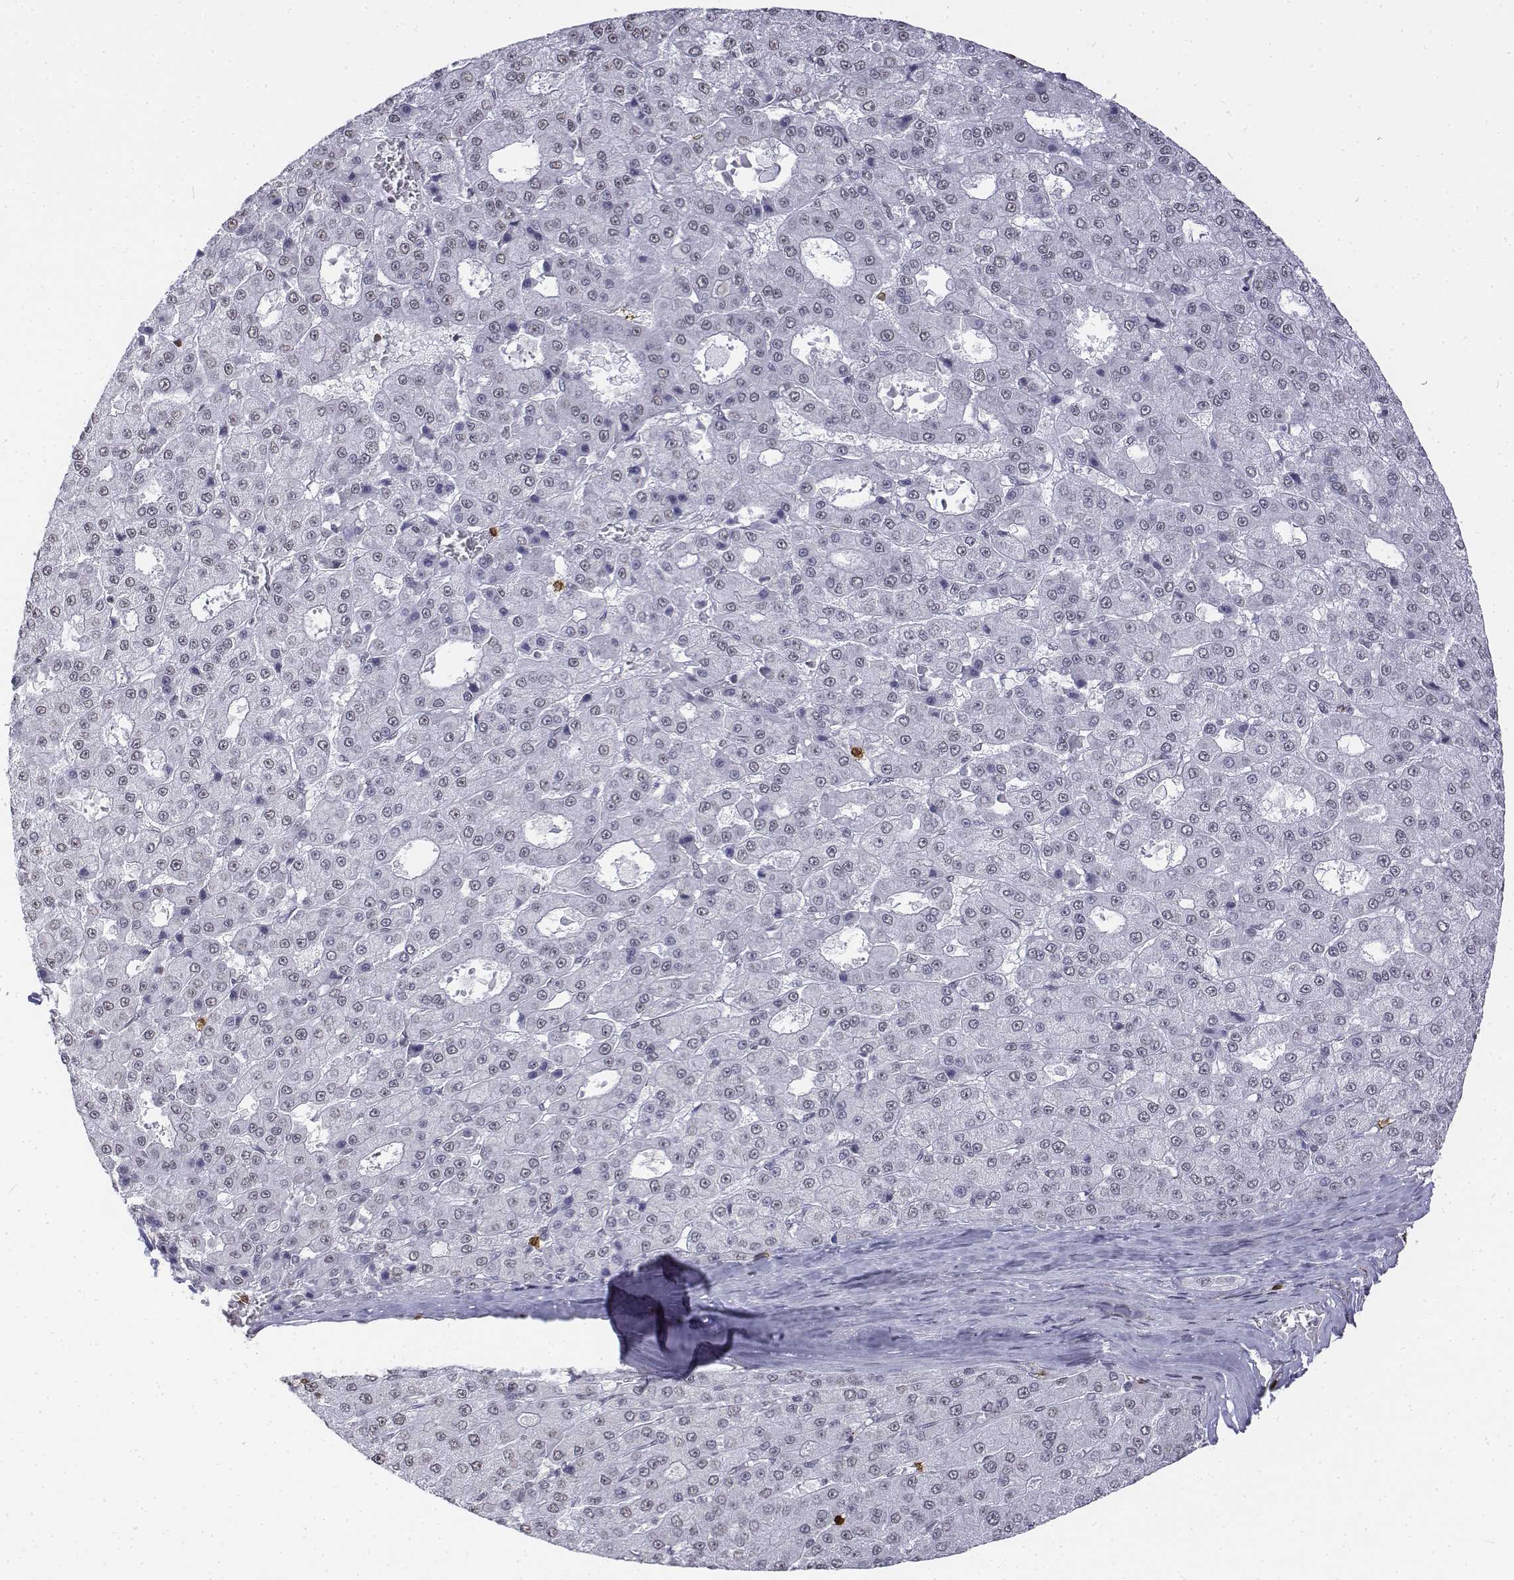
{"staining": {"intensity": "negative", "quantity": "none", "location": "none"}, "tissue": "liver cancer", "cell_type": "Tumor cells", "image_type": "cancer", "snomed": [{"axis": "morphology", "description": "Carcinoma, Hepatocellular, NOS"}, {"axis": "topography", "description": "Liver"}], "caption": "High power microscopy micrograph of an immunohistochemistry (IHC) photomicrograph of liver cancer, revealing no significant positivity in tumor cells.", "gene": "CD3E", "patient": {"sex": "male", "age": 70}}